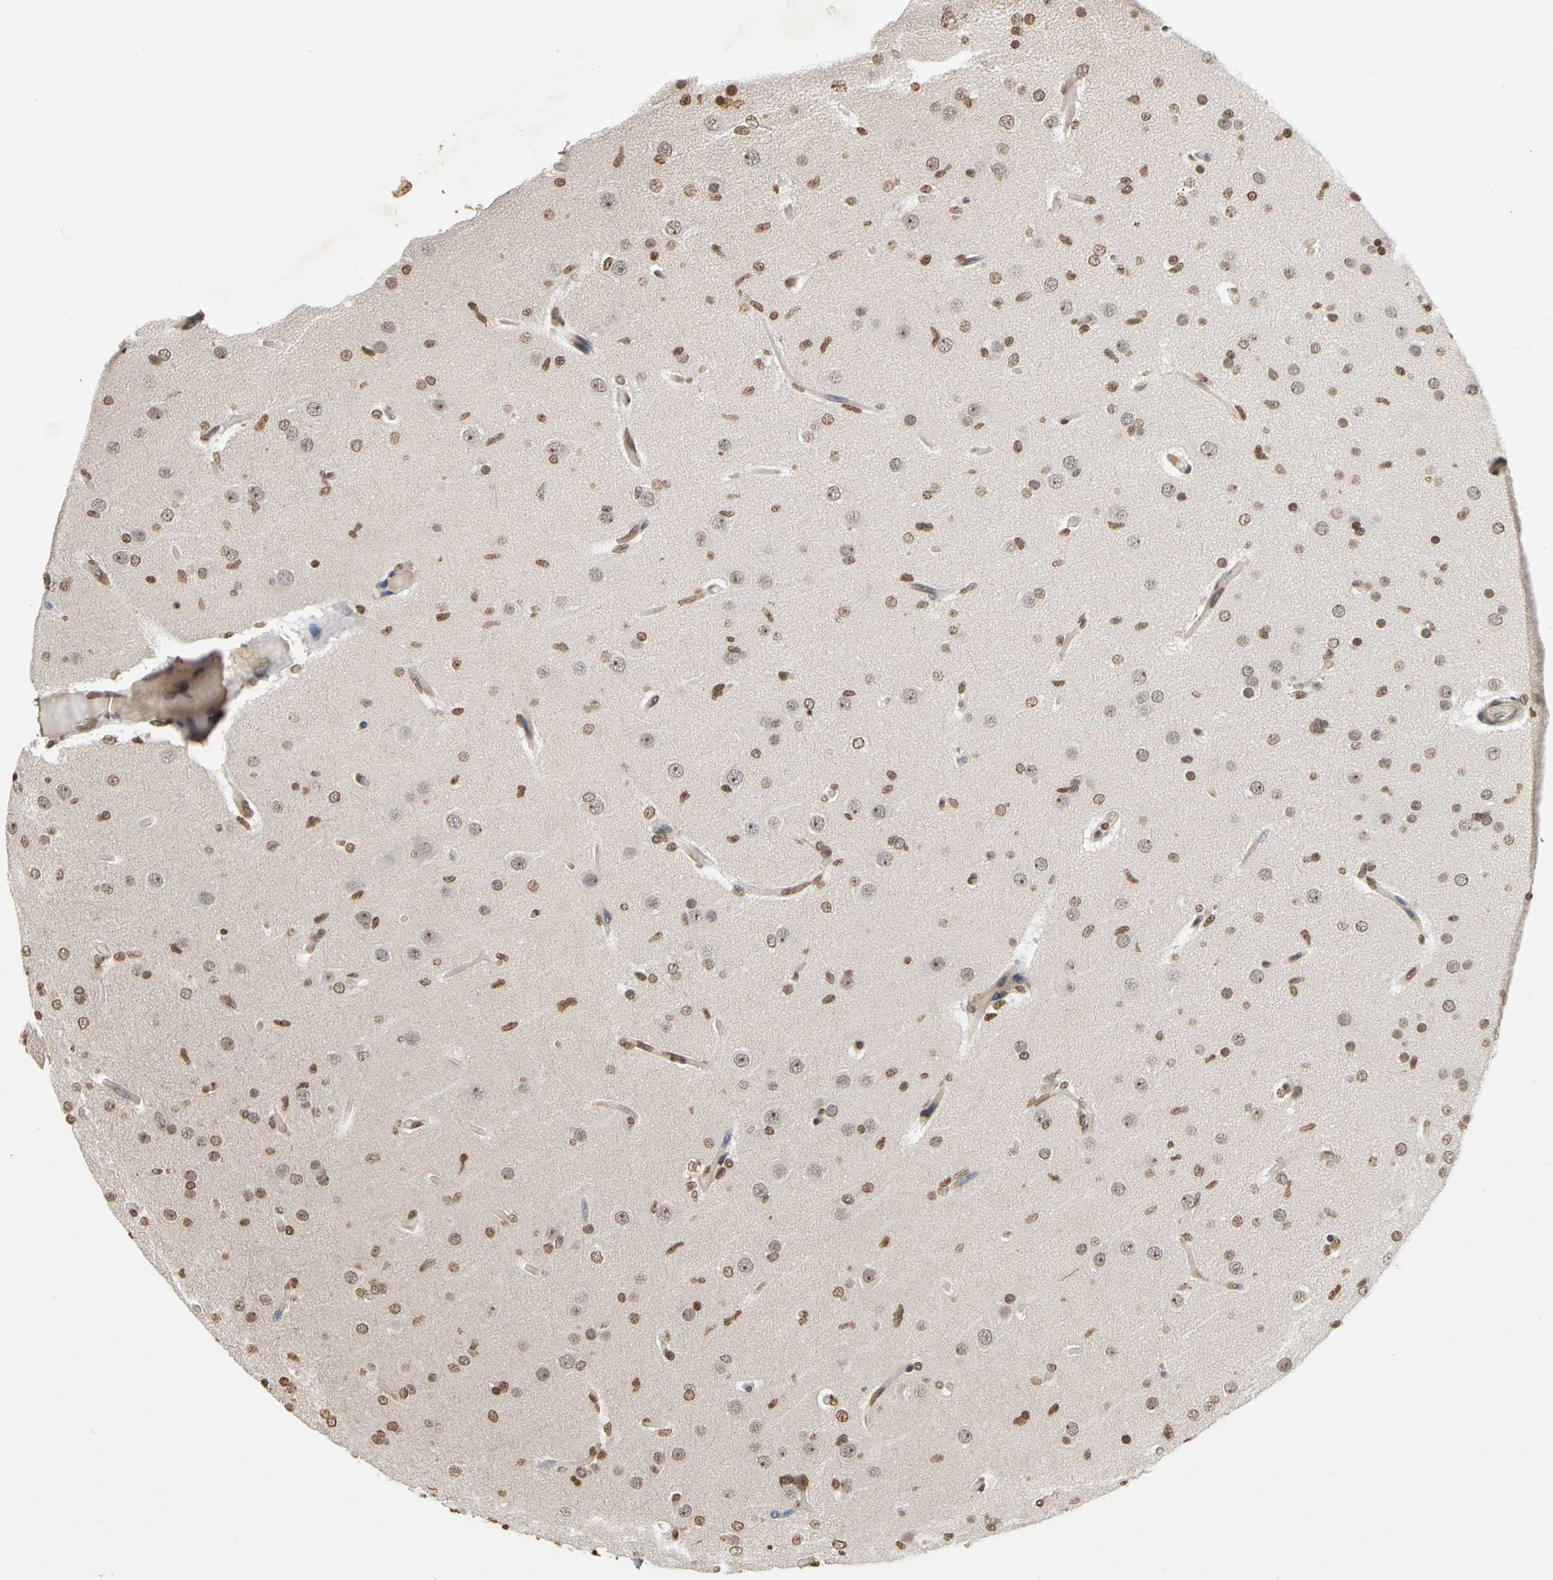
{"staining": {"intensity": "moderate", "quantity": ">75%", "location": "nuclear"}, "tissue": "glioma", "cell_type": "Tumor cells", "image_type": "cancer", "snomed": [{"axis": "morphology", "description": "Glioma, malignant, High grade"}, {"axis": "topography", "description": "Brain"}], "caption": "Protein staining of high-grade glioma (malignant) tissue demonstrates moderate nuclear expression in approximately >75% of tumor cells.", "gene": "ERCC2", "patient": {"sex": "male", "age": 33}}